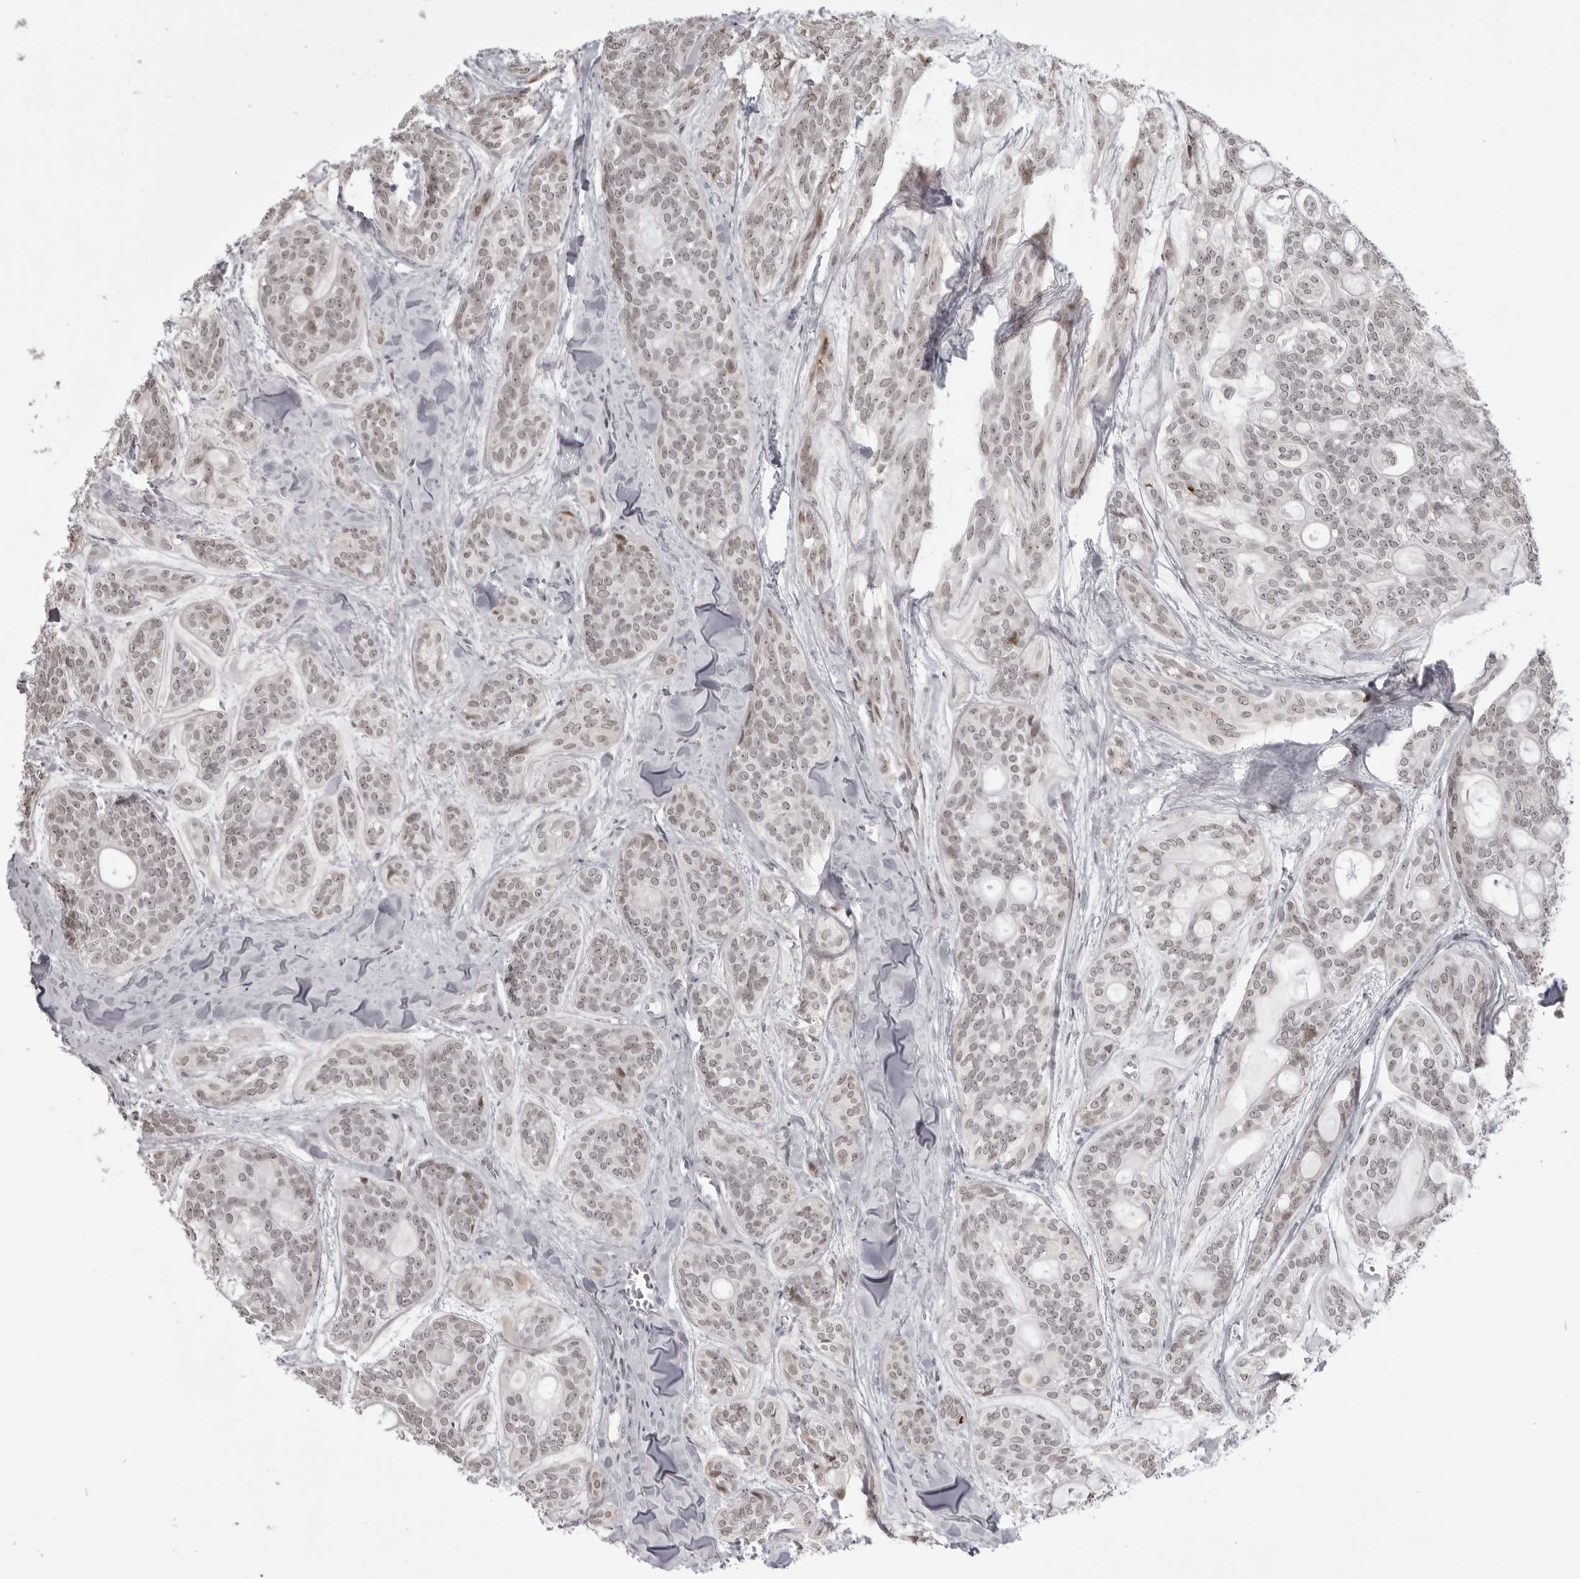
{"staining": {"intensity": "weak", "quantity": "<25%", "location": "nuclear"}, "tissue": "head and neck cancer", "cell_type": "Tumor cells", "image_type": "cancer", "snomed": [{"axis": "morphology", "description": "Adenocarcinoma, NOS"}, {"axis": "topography", "description": "Head-Neck"}], "caption": "Micrograph shows no significant protein expression in tumor cells of head and neck cancer. (DAB immunohistochemistry (IHC) with hematoxylin counter stain).", "gene": "PHF3", "patient": {"sex": "male", "age": 66}}